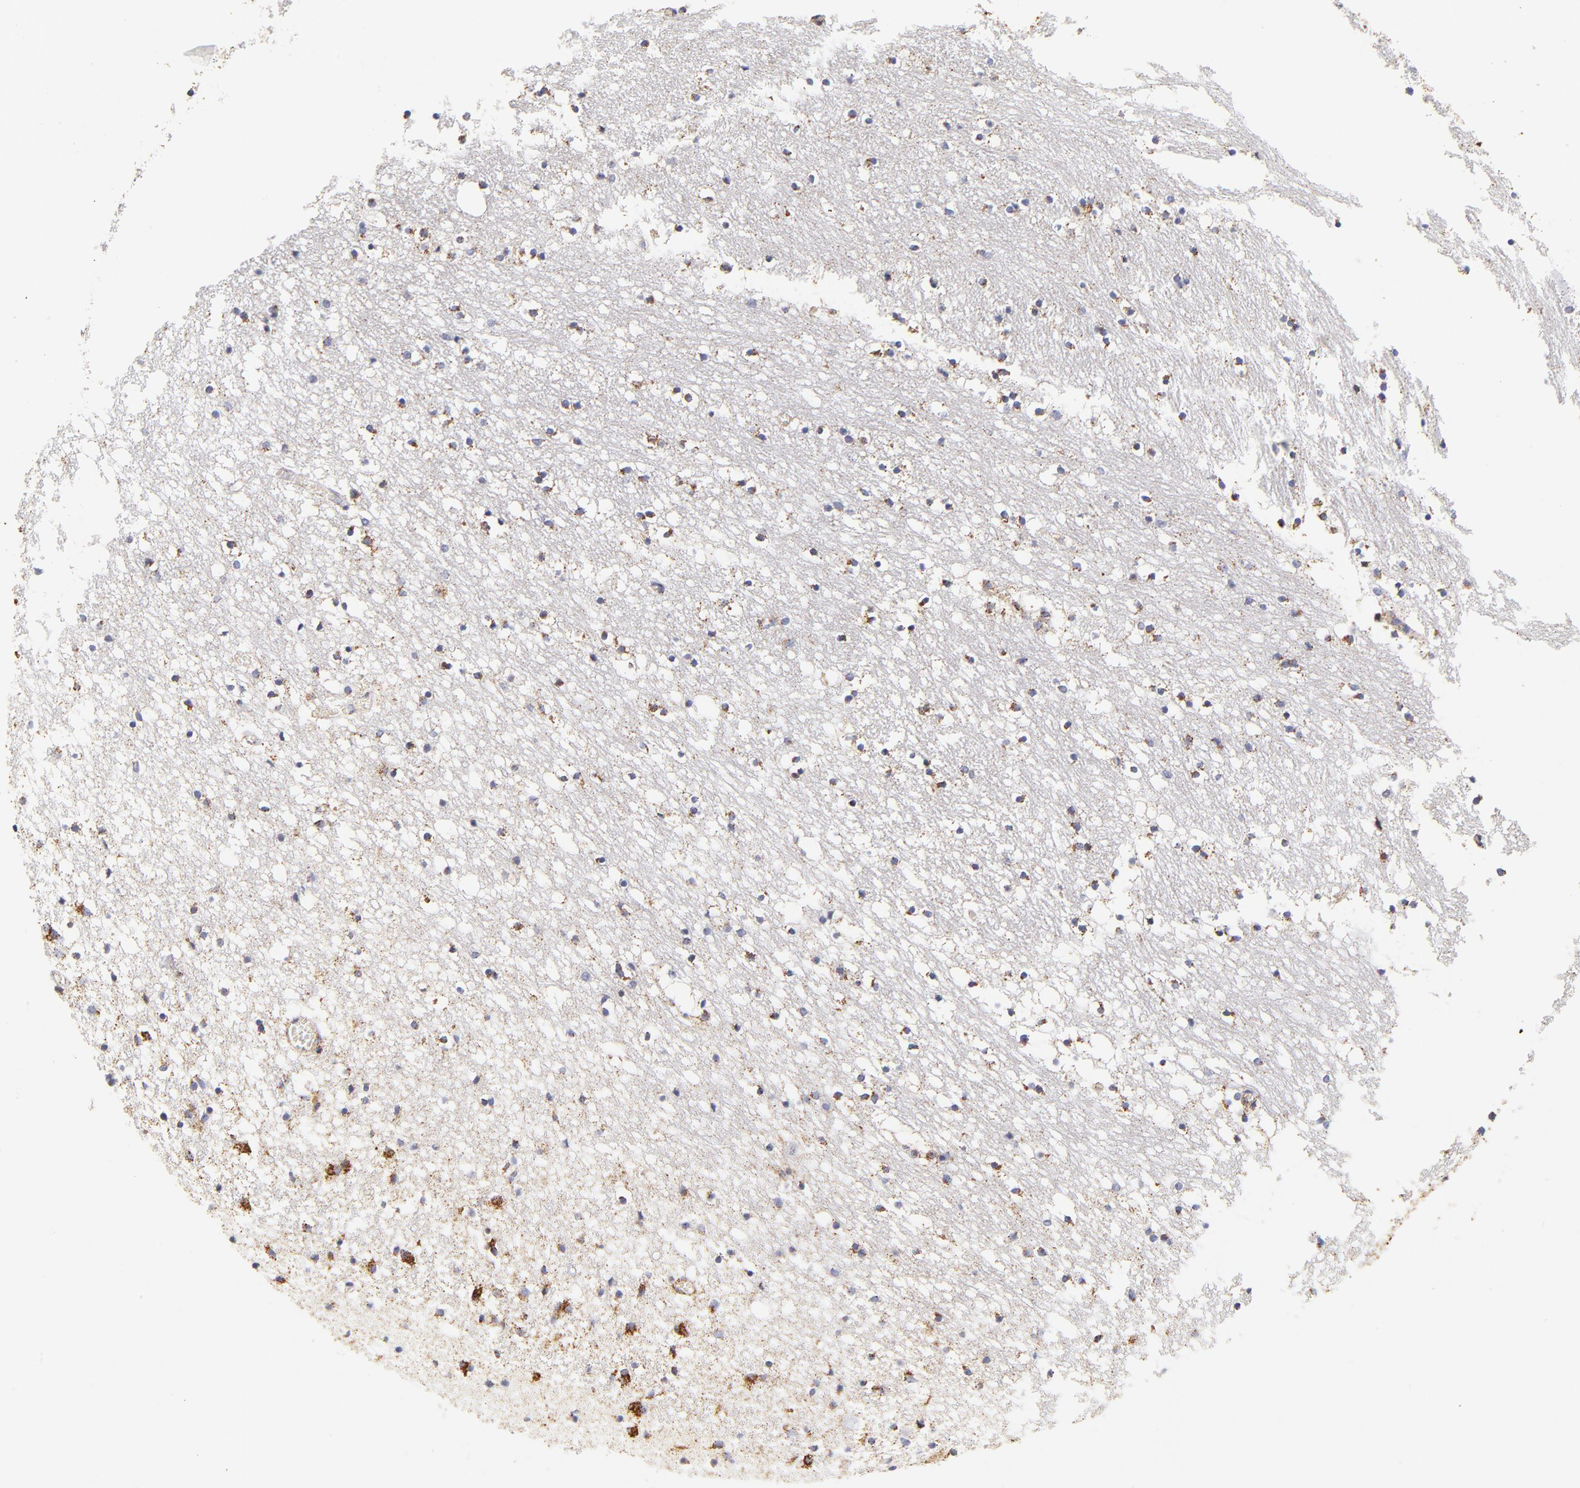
{"staining": {"intensity": "moderate", "quantity": ">75%", "location": "cytoplasmic/membranous"}, "tissue": "caudate", "cell_type": "Glial cells", "image_type": "normal", "snomed": [{"axis": "morphology", "description": "Normal tissue, NOS"}, {"axis": "topography", "description": "Lateral ventricle wall"}], "caption": "Protein staining by immunohistochemistry exhibits moderate cytoplasmic/membranous staining in approximately >75% of glial cells in unremarkable caudate.", "gene": "ECHS1", "patient": {"sex": "male", "age": 45}}